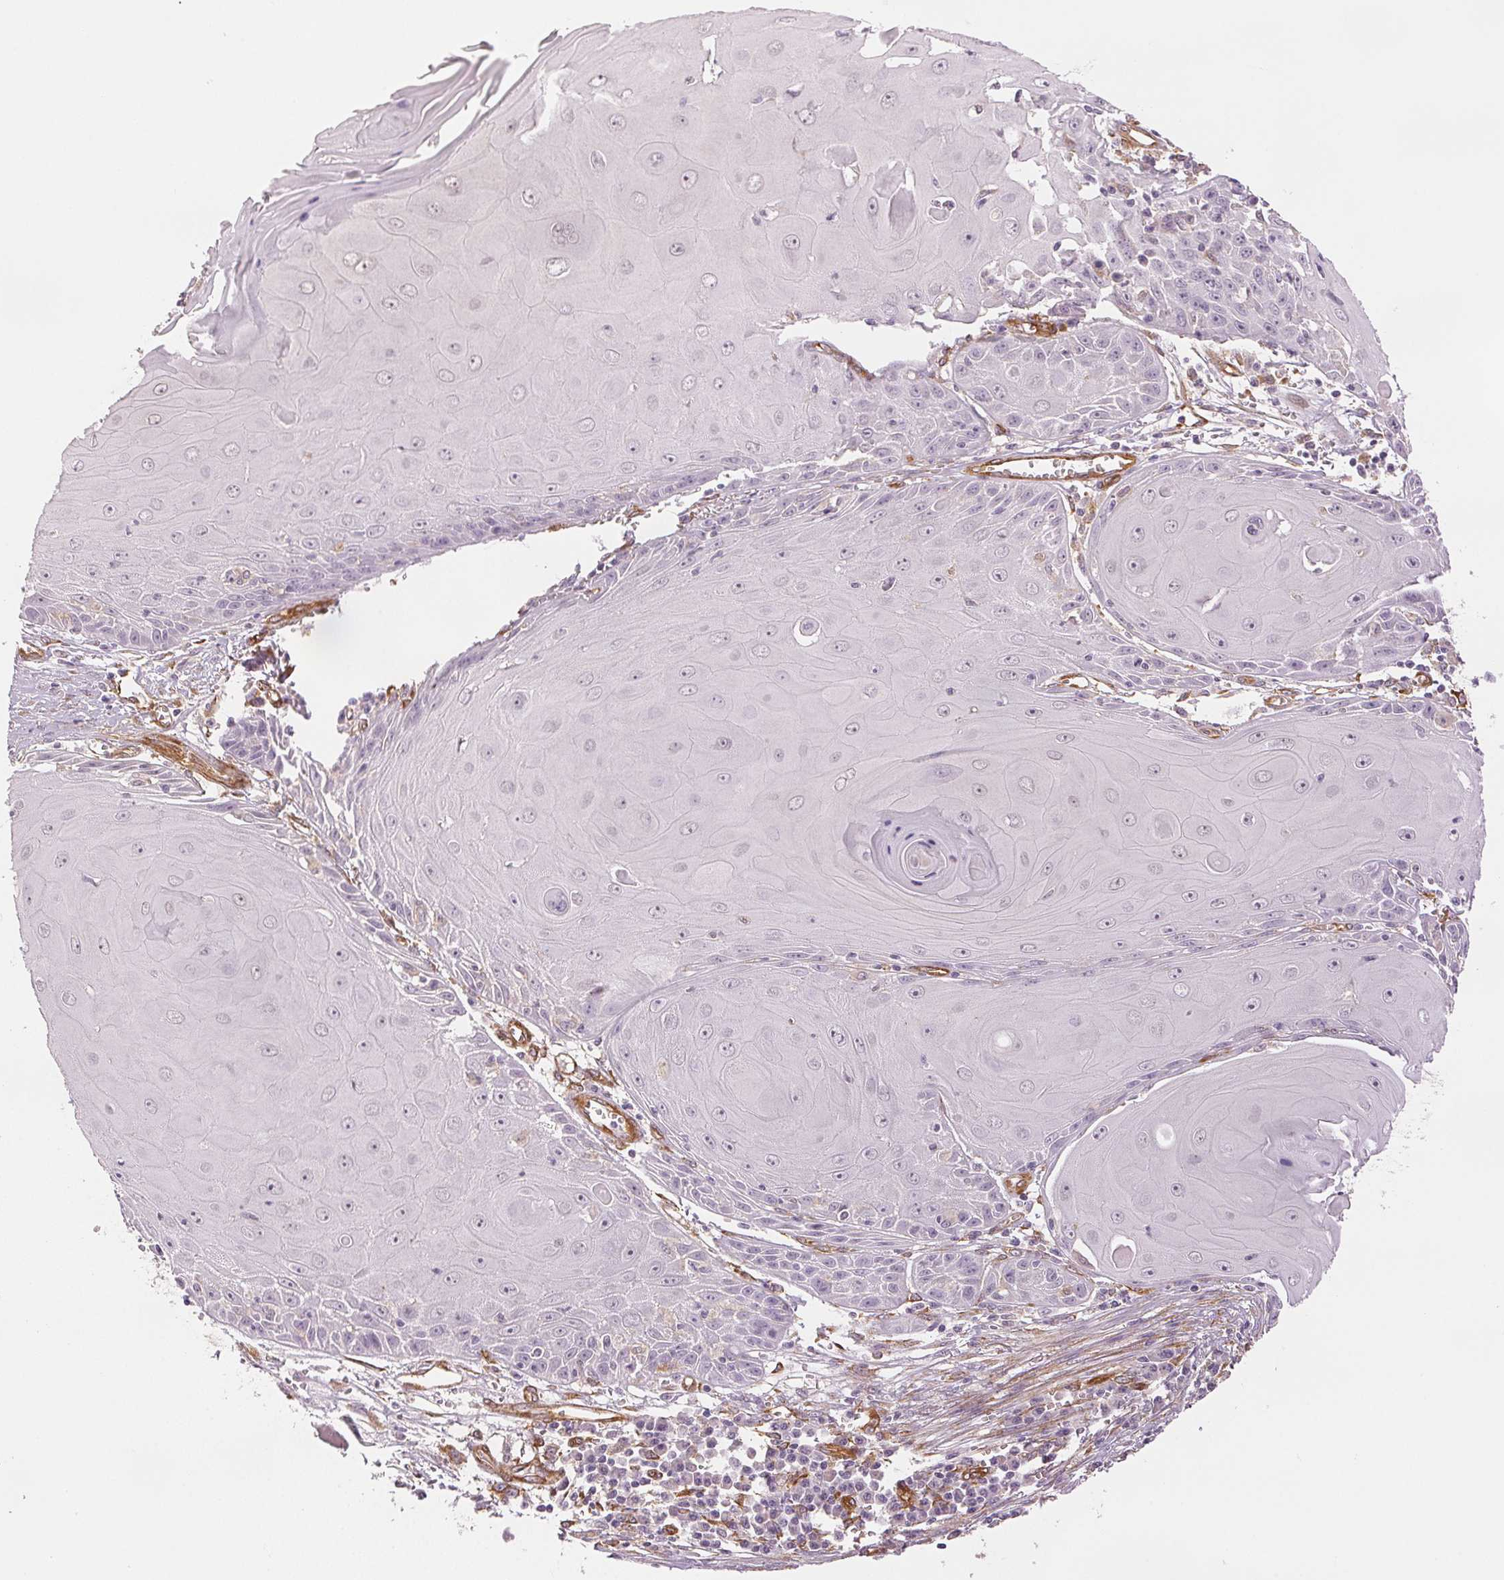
{"staining": {"intensity": "negative", "quantity": "none", "location": "none"}, "tissue": "skin cancer", "cell_type": "Tumor cells", "image_type": "cancer", "snomed": [{"axis": "morphology", "description": "Squamous cell carcinoma, NOS"}, {"axis": "topography", "description": "Skin"}, {"axis": "topography", "description": "Vulva"}], "caption": "The photomicrograph exhibits no staining of tumor cells in skin cancer.", "gene": "DIAPH2", "patient": {"sex": "female", "age": 85}}